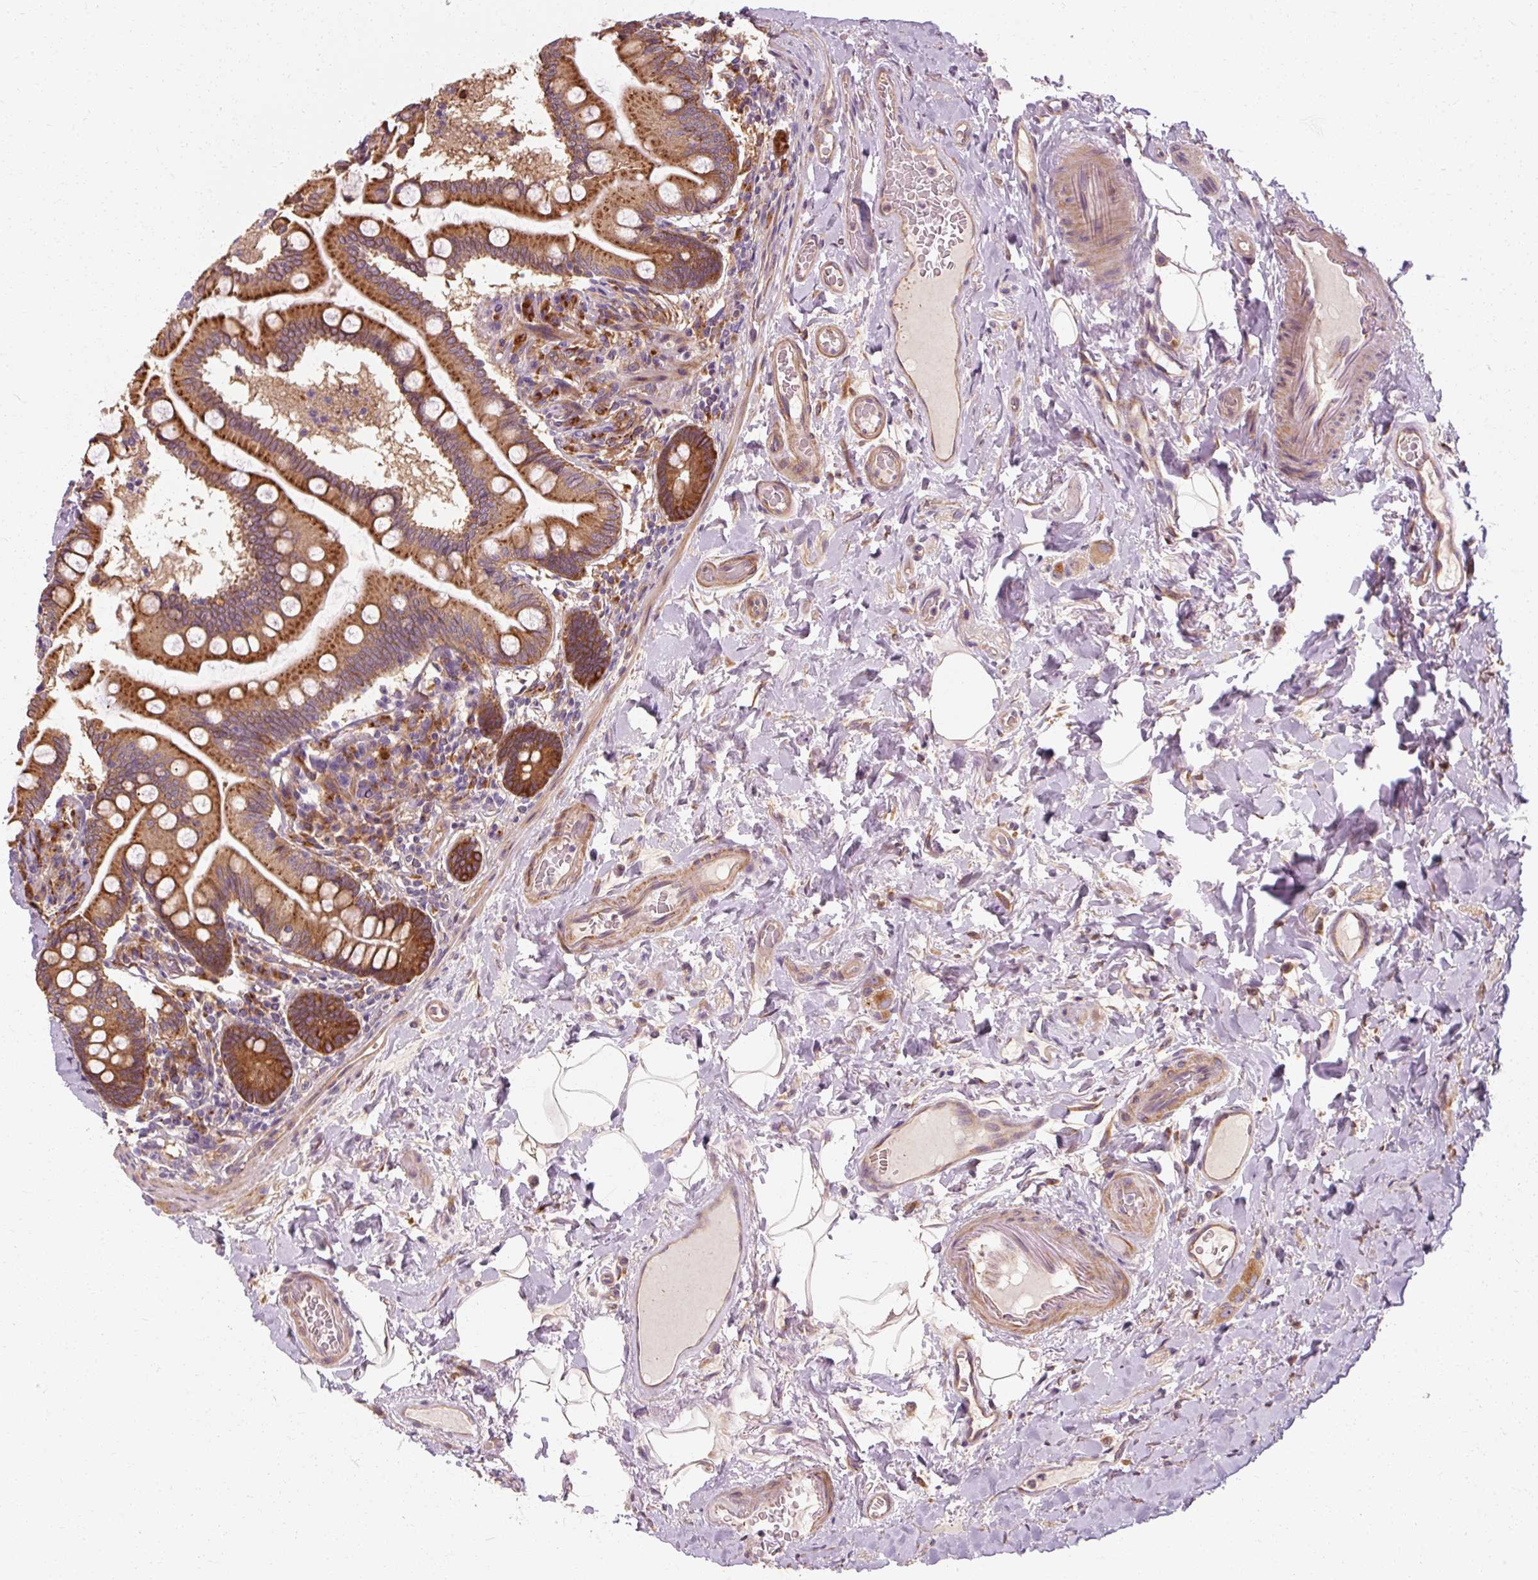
{"staining": {"intensity": "strong", "quantity": ">75%", "location": "cytoplasmic/membranous"}, "tissue": "small intestine", "cell_type": "Glandular cells", "image_type": "normal", "snomed": [{"axis": "morphology", "description": "Normal tissue, NOS"}, {"axis": "topography", "description": "Small intestine"}], "caption": "Immunohistochemistry of normal small intestine demonstrates high levels of strong cytoplasmic/membranous expression in approximately >75% of glandular cells. Using DAB (3,3'-diaminobenzidine) (brown) and hematoxylin (blue) stains, captured at high magnification using brightfield microscopy.", "gene": "TBC1D4", "patient": {"sex": "female", "age": 64}}